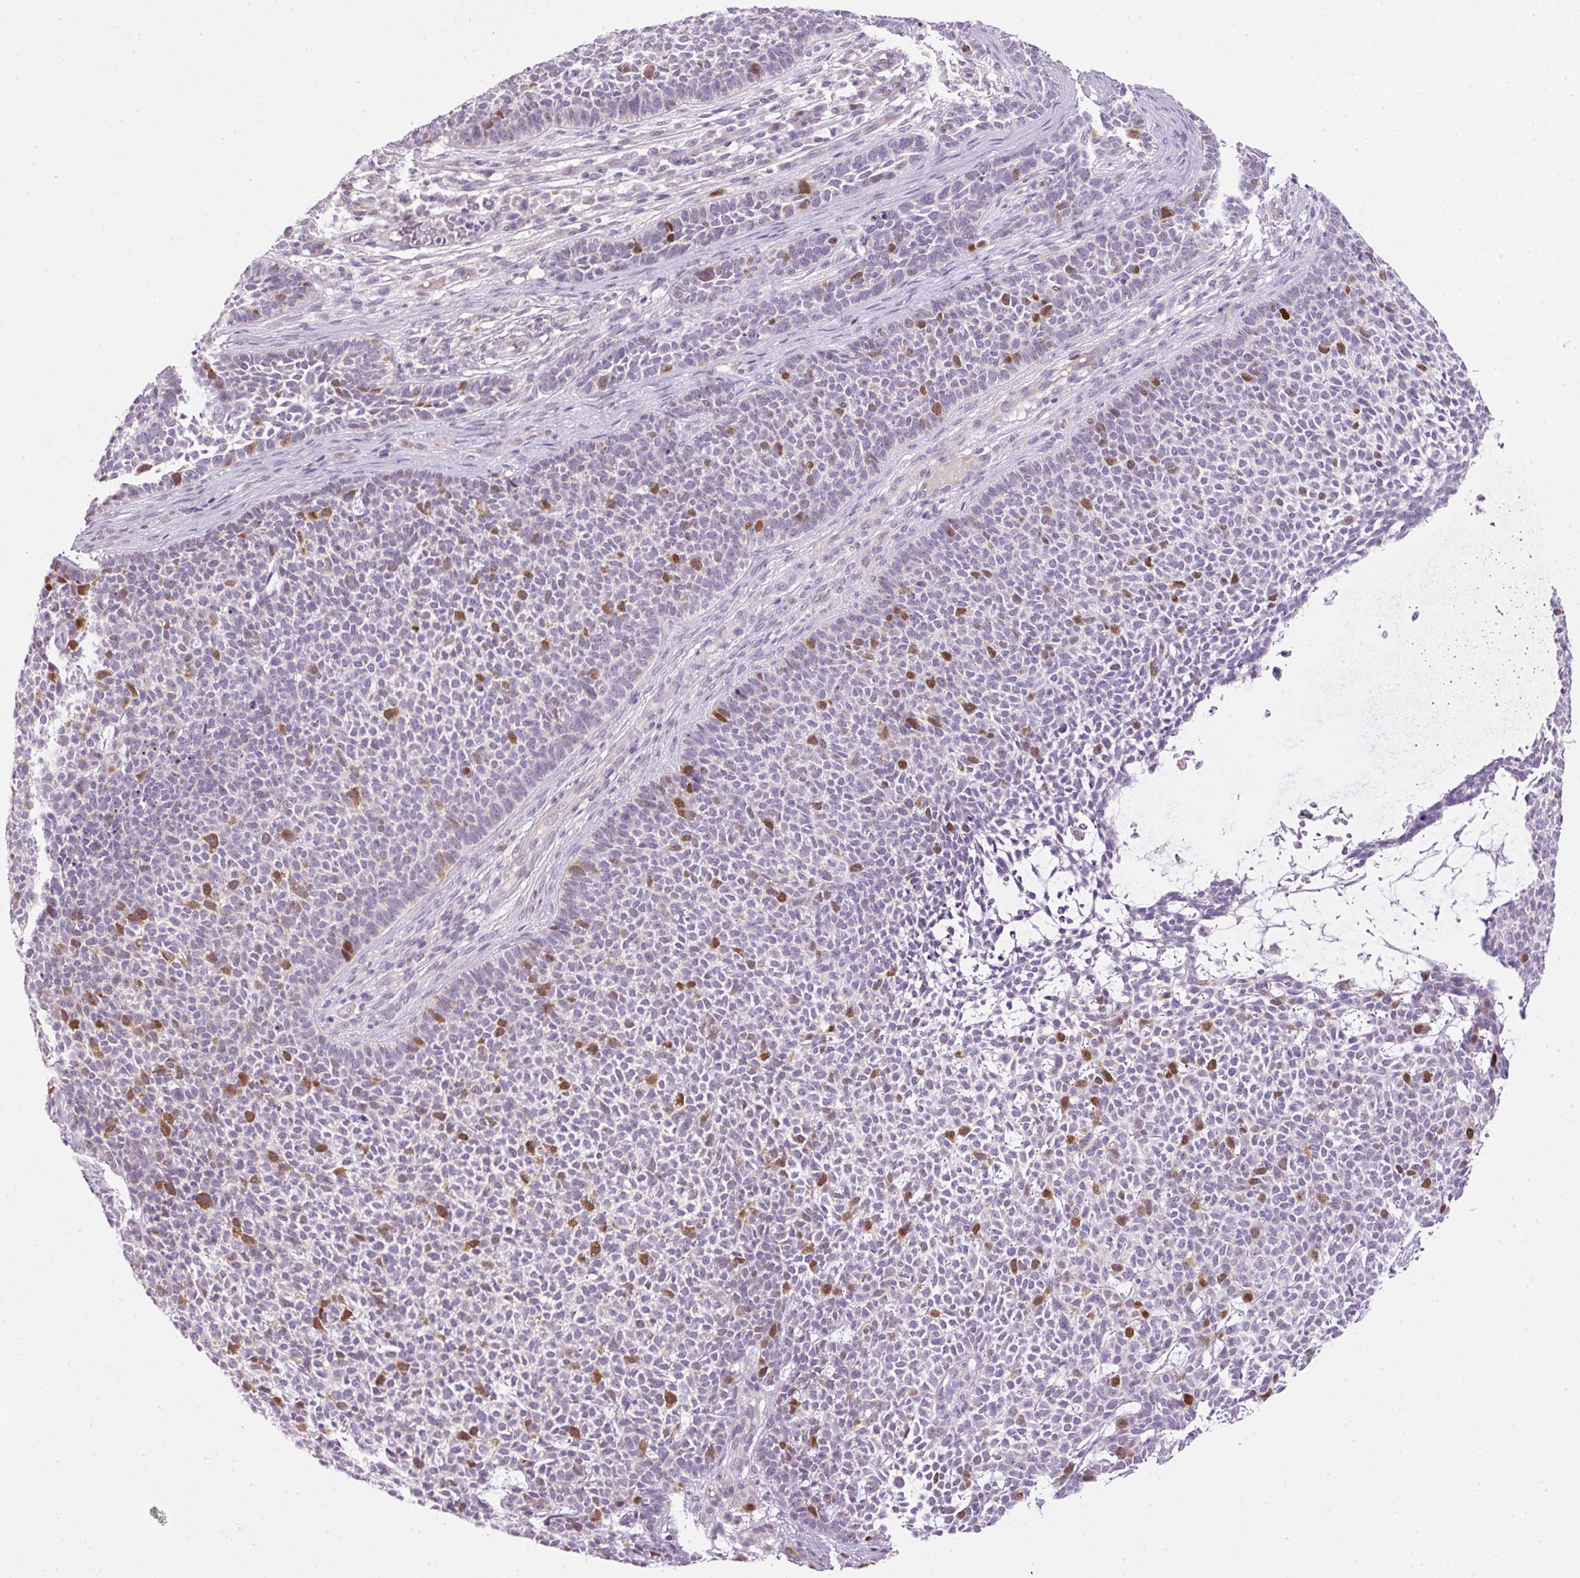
{"staining": {"intensity": "moderate", "quantity": "<25%", "location": "nuclear"}, "tissue": "skin cancer", "cell_type": "Tumor cells", "image_type": "cancer", "snomed": [{"axis": "morphology", "description": "Basal cell carcinoma"}, {"axis": "topography", "description": "Skin"}], "caption": "Protein positivity by IHC shows moderate nuclear expression in approximately <25% of tumor cells in basal cell carcinoma (skin). (DAB IHC, brown staining for protein, blue staining for nuclei).", "gene": "KPNA2", "patient": {"sex": "female", "age": 84}}